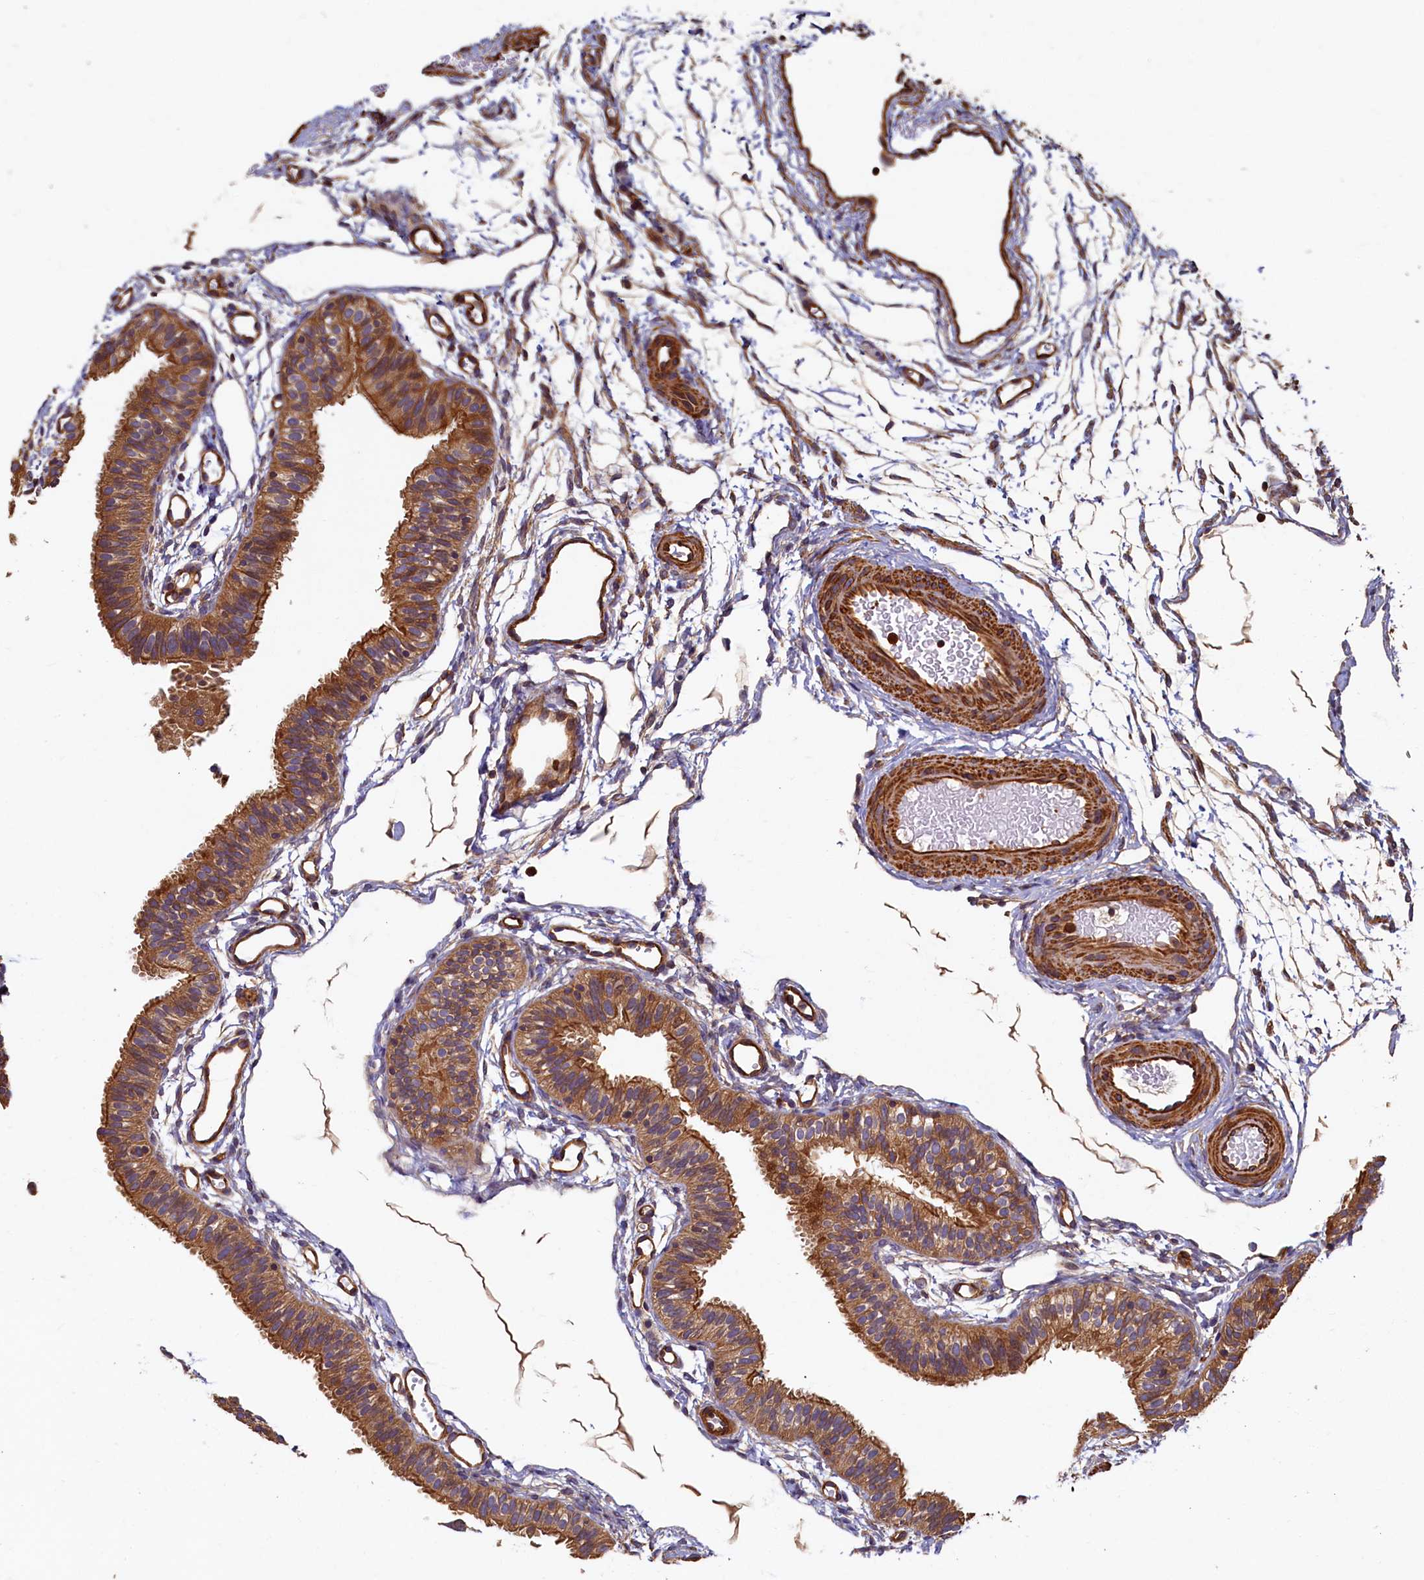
{"staining": {"intensity": "moderate", "quantity": ">75%", "location": "cytoplasmic/membranous"}, "tissue": "fallopian tube", "cell_type": "Glandular cells", "image_type": "normal", "snomed": [{"axis": "morphology", "description": "Normal tissue, NOS"}, {"axis": "topography", "description": "Fallopian tube"}], "caption": "Glandular cells demonstrate medium levels of moderate cytoplasmic/membranous expression in approximately >75% of cells in normal fallopian tube. The protein of interest is stained brown, and the nuclei are stained in blue (DAB IHC with brightfield microscopy, high magnification).", "gene": "CCDC102B", "patient": {"sex": "female", "age": 35}}